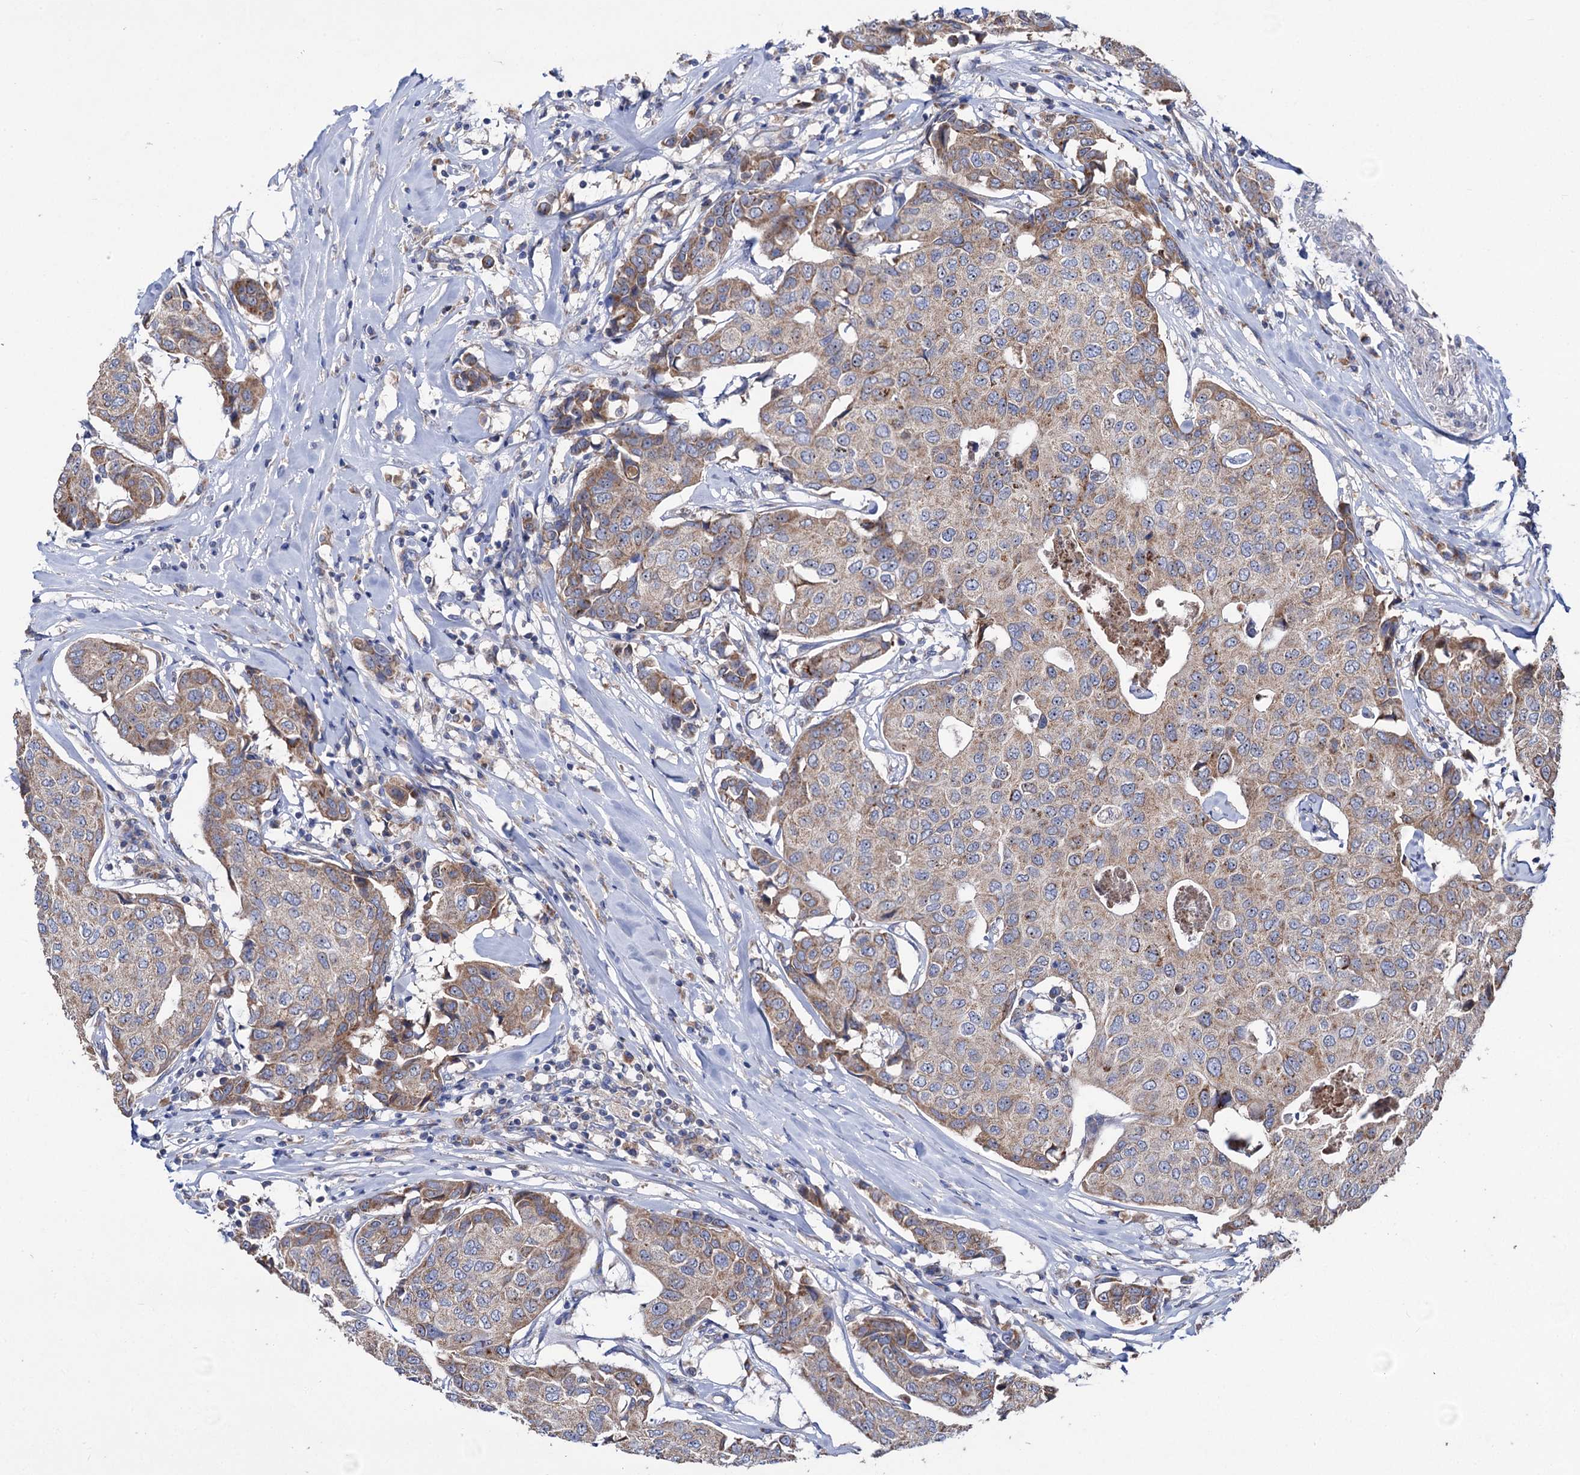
{"staining": {"intensity": "weak", "quantity": ">75%", "location": "cytoplasmic/membranous"}, "tissue": "breast cancer", "cell_type": "Tumor cells", "image_type": "cancer", "snomed": [{"axis": "morphology", "description": "Duct carcinoma"}, {"axis": "topography", "description": "Breast"}], "caption": "A high-resolution histopathology image shows immunohistochemistry (IHC) staining of breast cancer (intraductal carcinoma), which demonstrates weak cytoplasmic/membranous expression in approximately >75% of tumor cells.", "gene": "CLPB", "patient": {"sex": "female", "age": 80}}